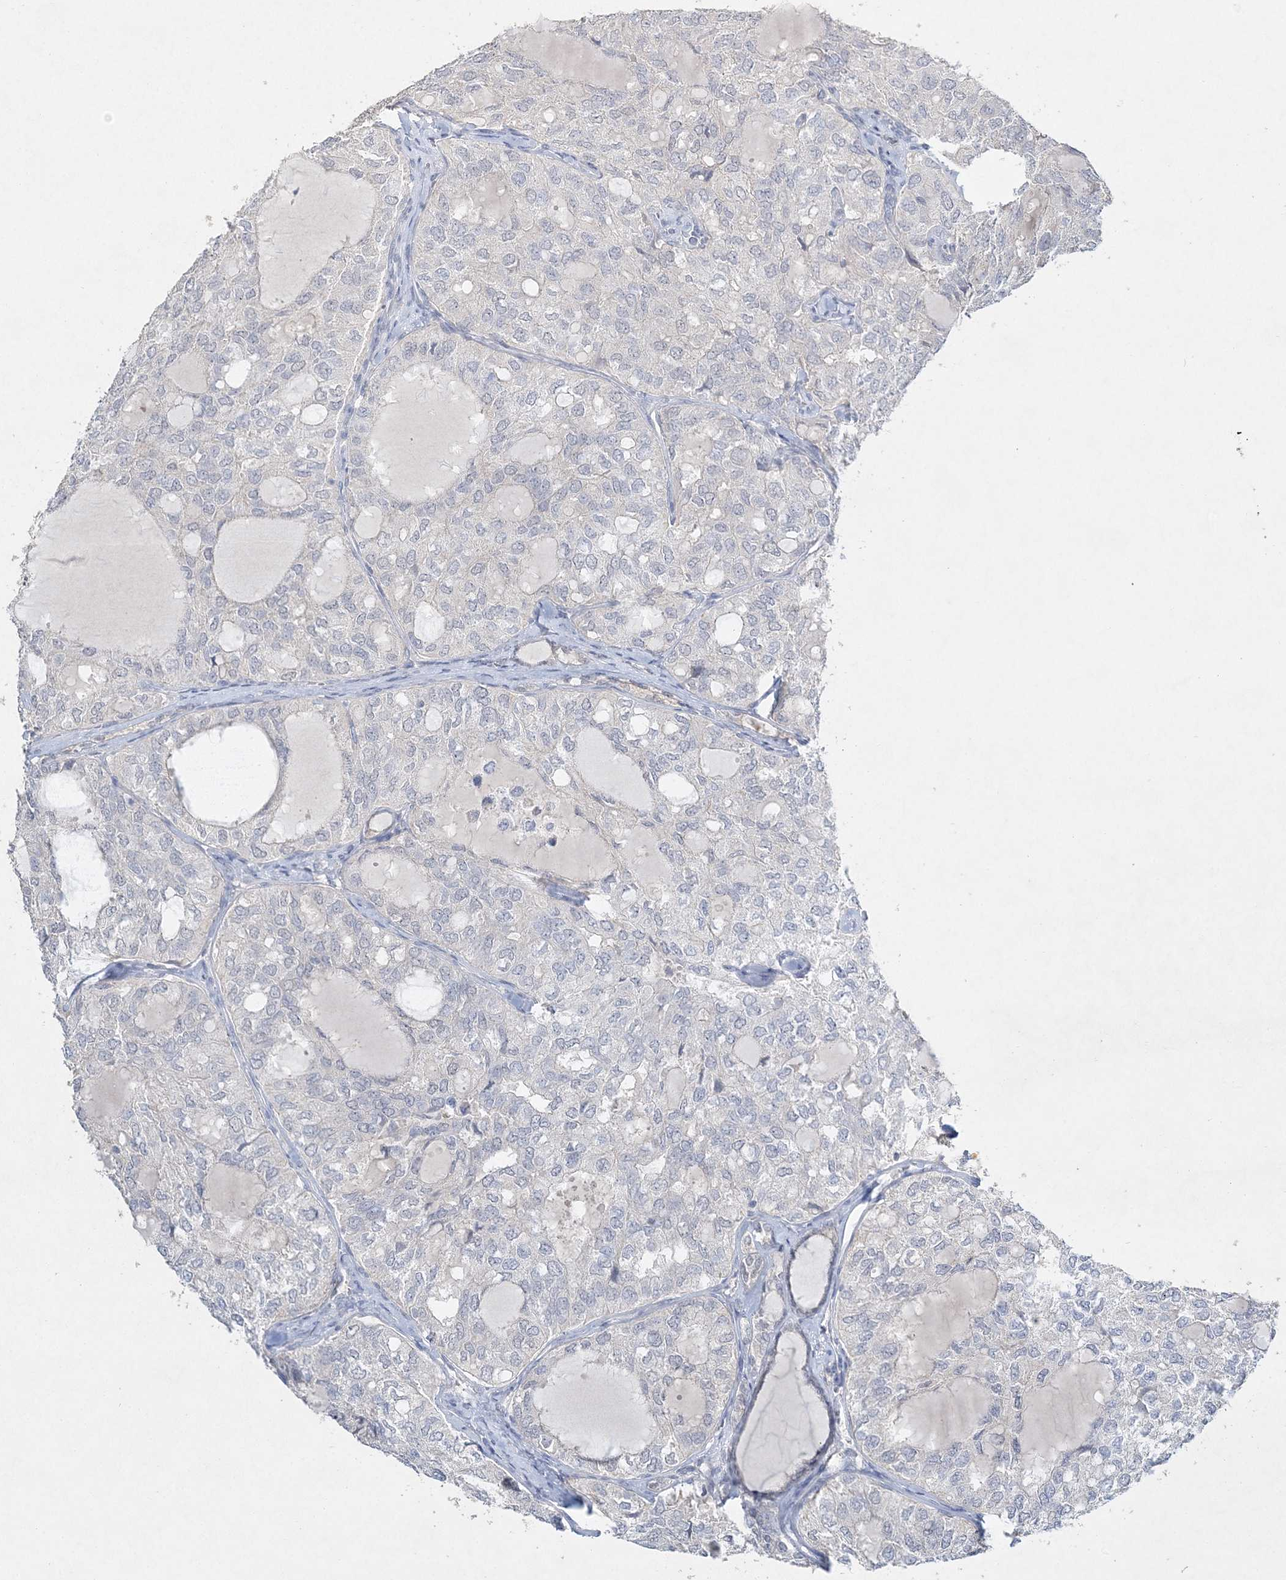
{"staining": {"intensity": "negative", "quantity": "none", "location": "none"}, "tissue": "thyroid cancer", "cell_type": "Tumor cells", "image_type": "cancer", "snomed": [{"axis": "morphology", "description": "Follicular adenoma carcinoma, NOS"}, {"axis": "topography", "description": "Thyroid gland"}], "caption": "Thyroid cancer (follicular adenoma carcinoma) was stained to show a protein in brown. There is no significant expression in tumor cells. (DAB IHC with hematoxylin counter stain).", "gene": "MAT2B", "patient": {"sex": "male", "age": 75}}